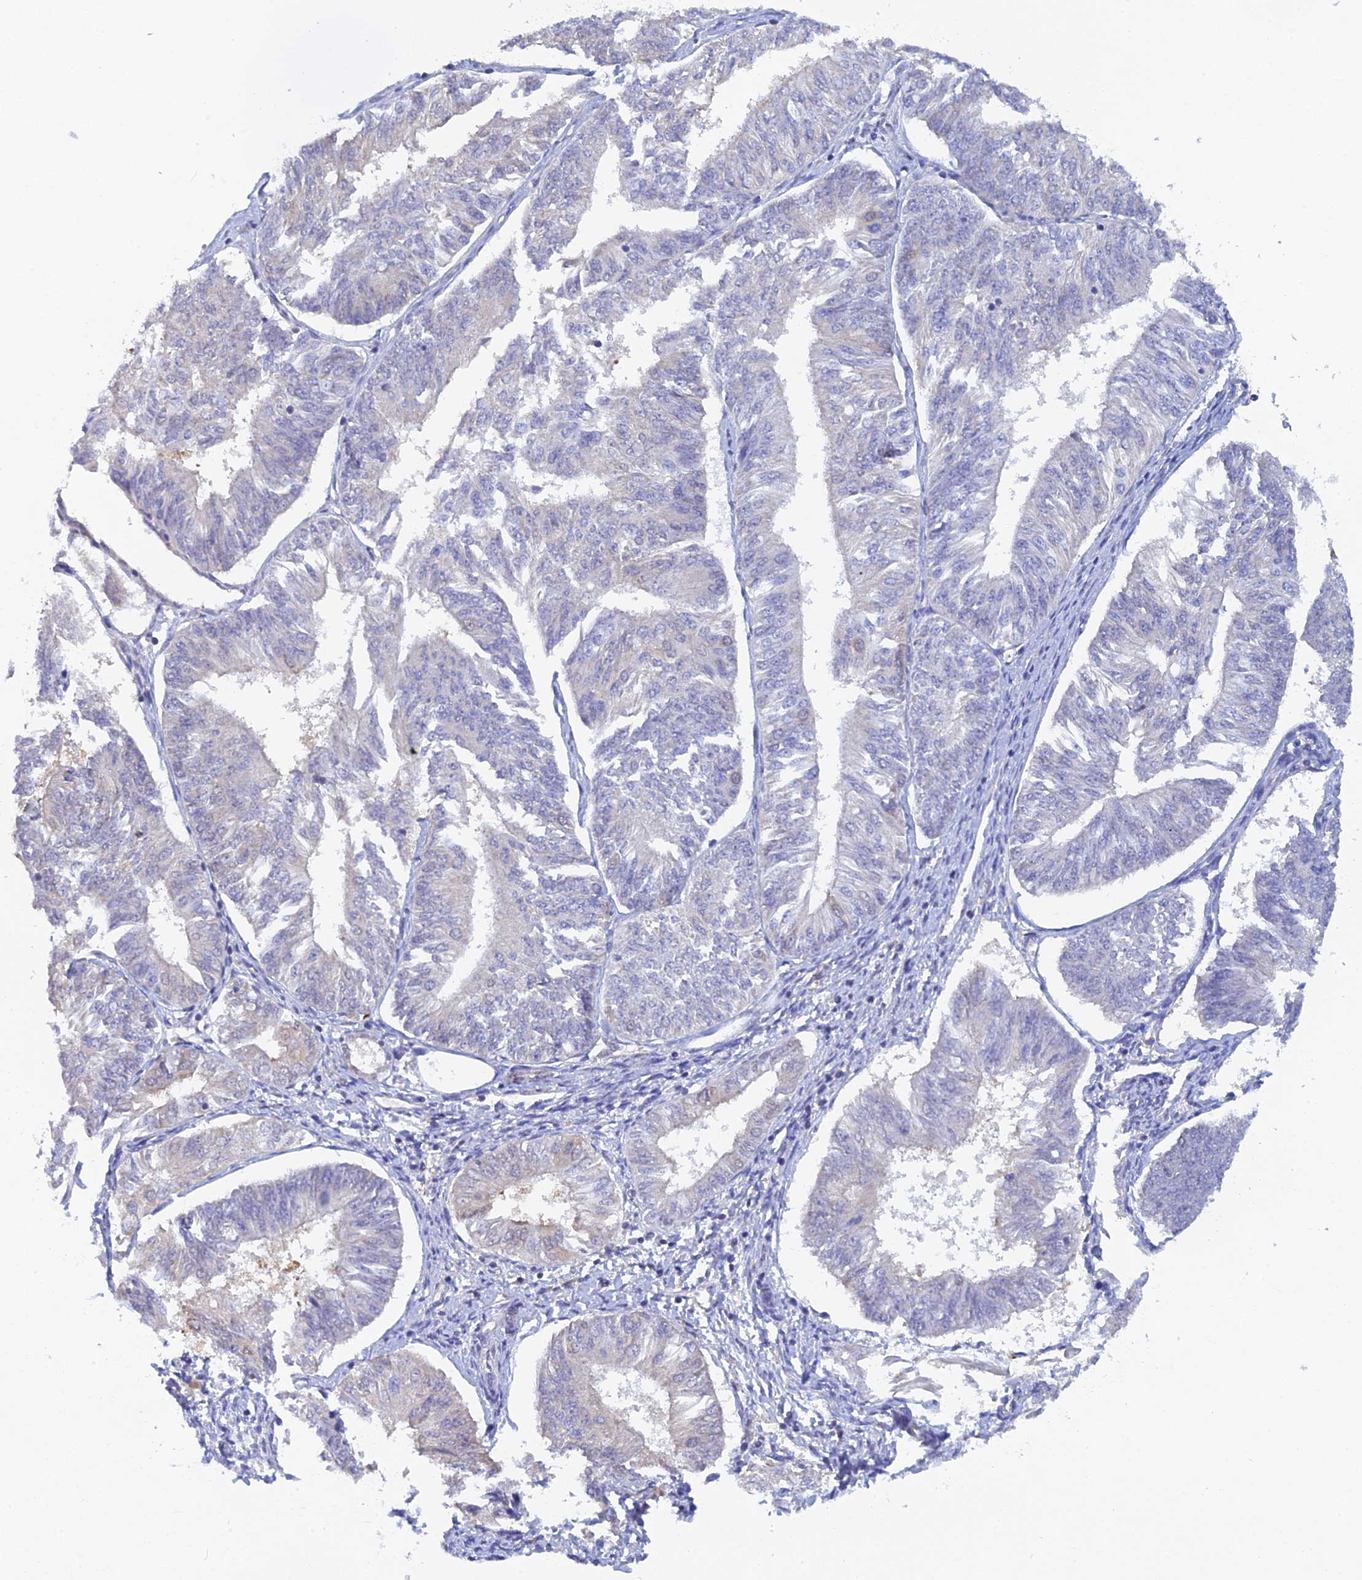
{"staining": {"intensity": "negative", "quantity": "none", "location": "none"}, "tissue": "endometrial cancer", "cell_type": "Tumor cells", "image_type": "cancer", "snomed": [{"axis": "morphology", "description": "Adenocarcinoma, NOS"}, {"axis": "topography", "description": "Endometrium"}], "caption": "This is an immunohistochemistry (IHC) photomicrograph of endometrial cancer. There is no staining in tumor cells.", "gene": "HINT1", "patient": {"sex": "female", "age": 58}}